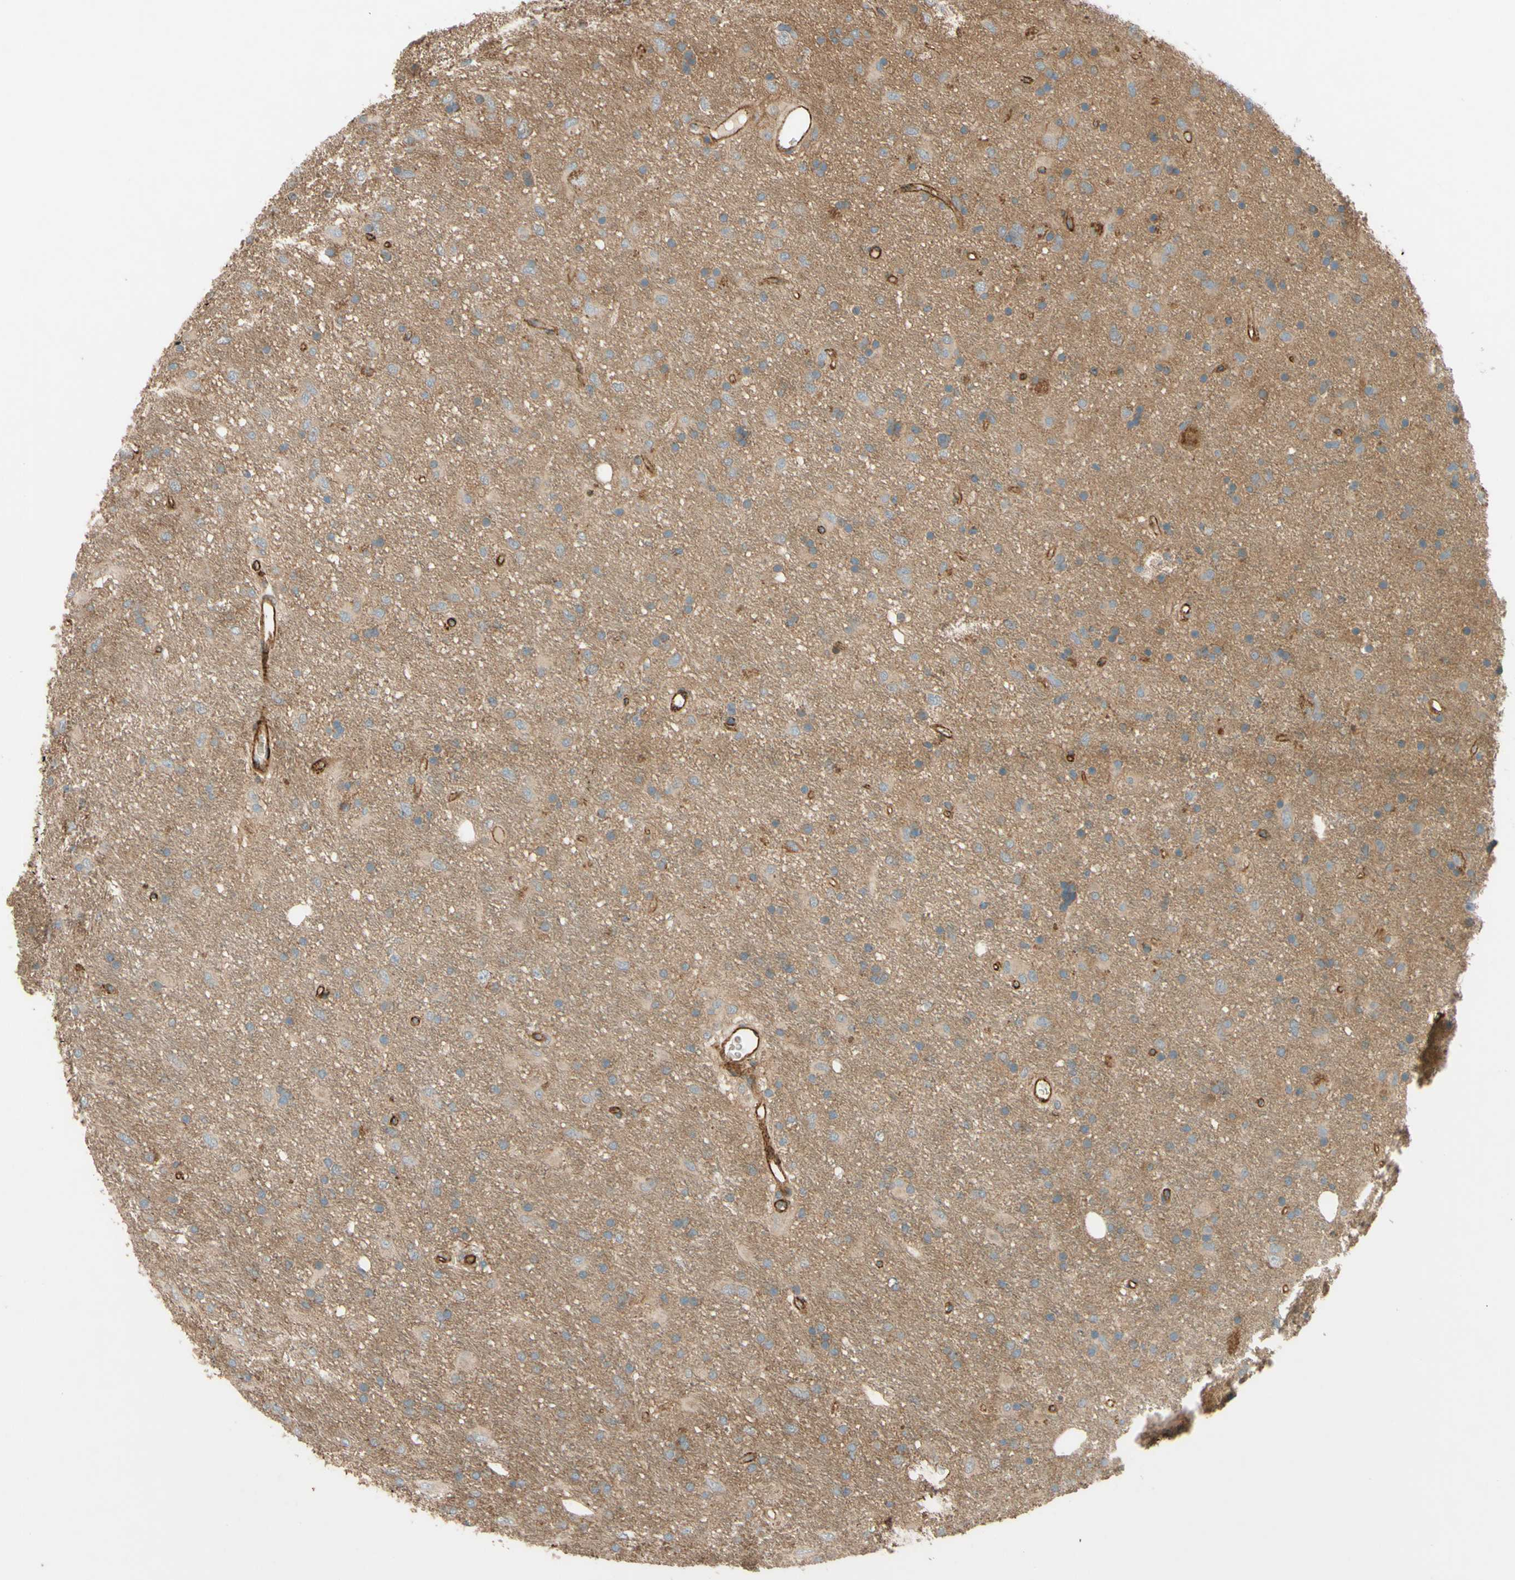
{"staining": {"intensity": "negative", "quantity": "none", "location": "none"}, "tissue": "glioma", "cell_type": "Tumor cells", "image_type": "cancer", "snomed": [{"axis": "morphology", "description": "Glioma, malignant, Low grade"}, {"axis": "topography", "description": "Brain"}], "caption": "A histopathology image of glioma stained for a protein displays no brown staining in tumor cells.", "gene": "ADAM17", "patient": {"sex": "male", "age": 77}}